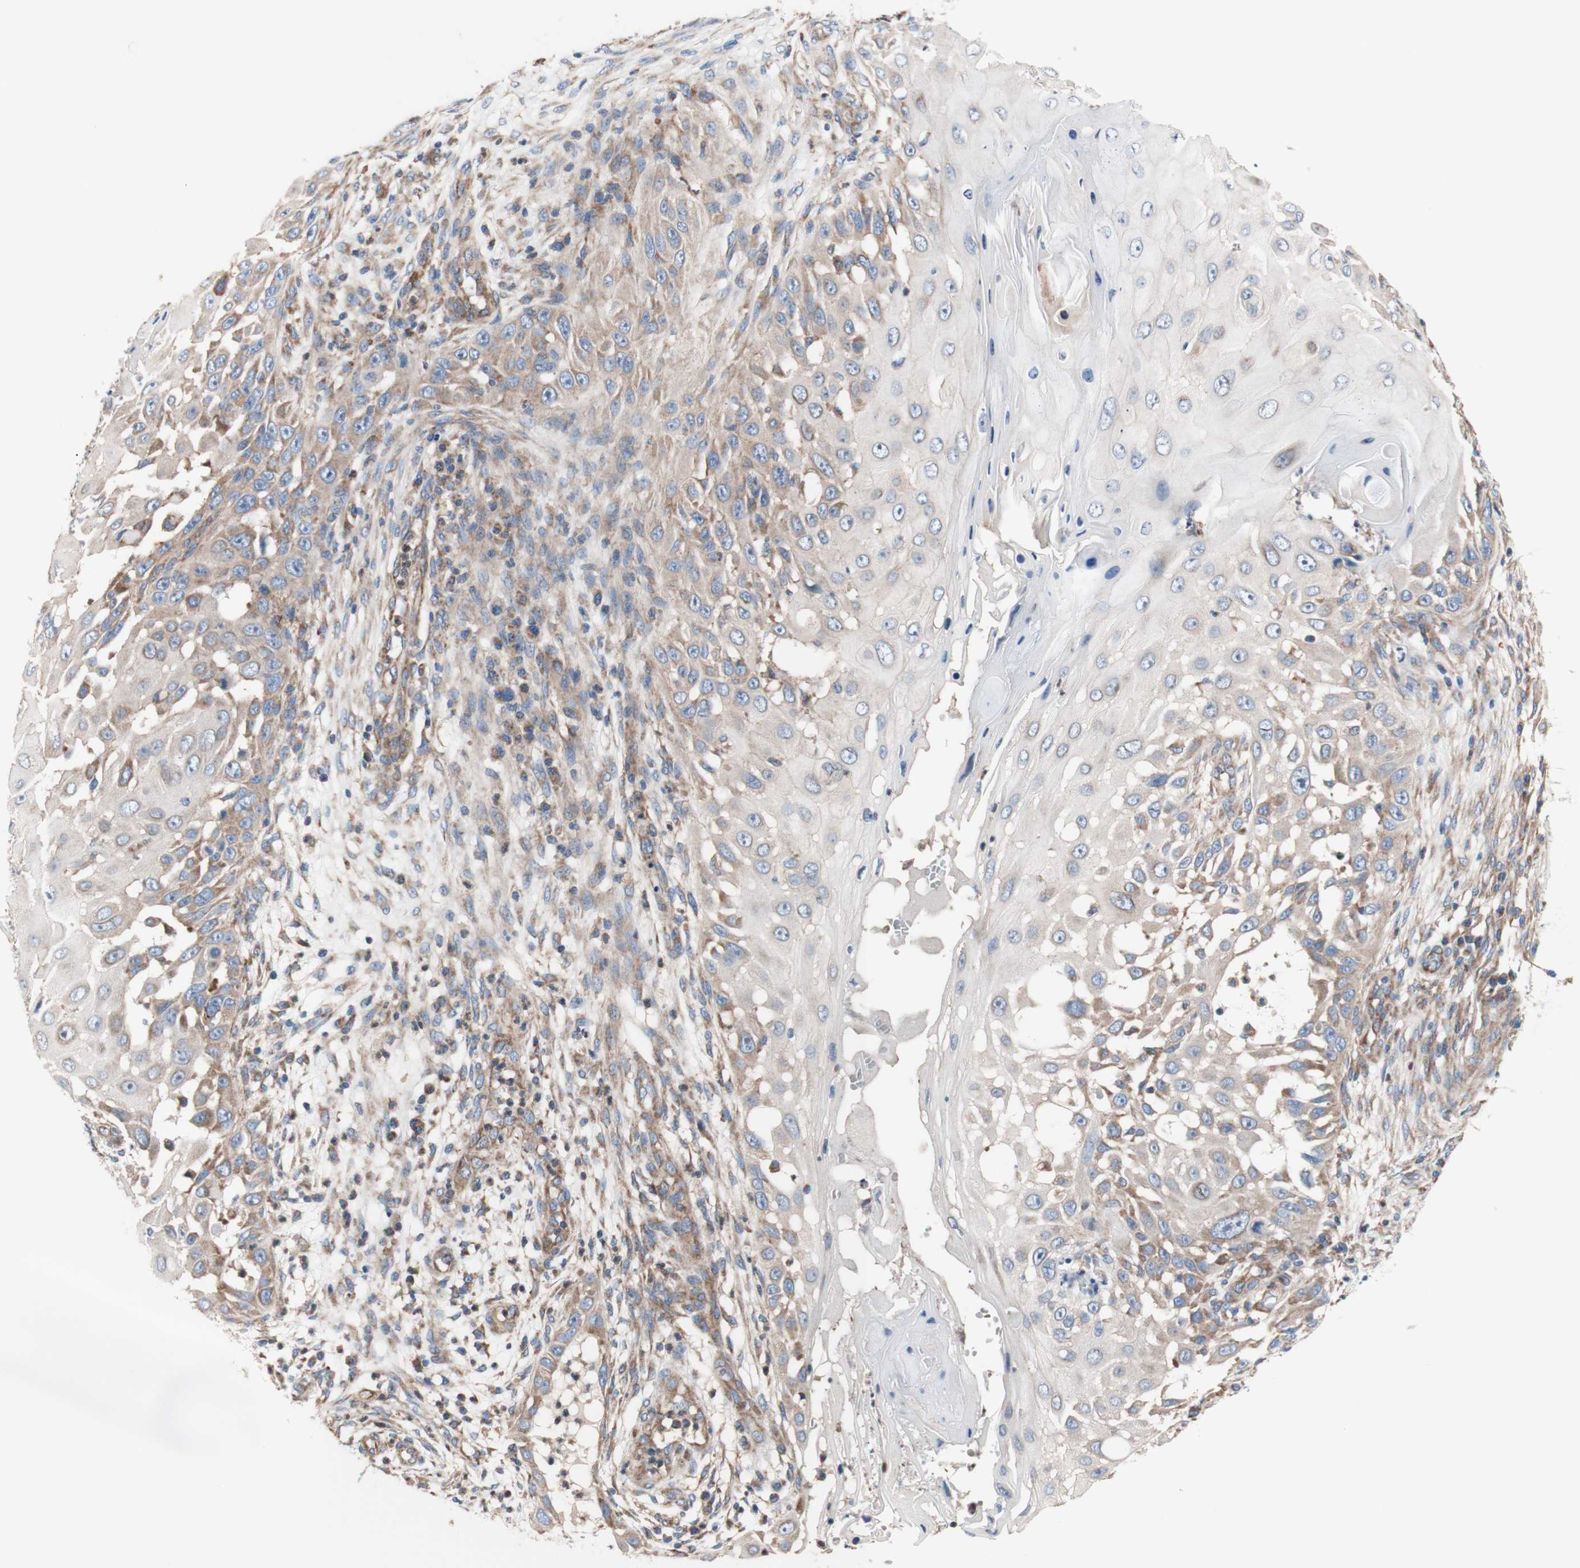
{"staining": {"intensity": "weak", "quantity": "25%-75%", "location": "cytoplasmic/membranous"}, "tissue": "skin cancer", "cell_type": "Tumor cells", "image_type": "cancer", "snomed": [{"axis": "morphology", "description": "Squamous cell carcinoma, NOS"}, {"axis": "topography", "description": "Skin"}], "caption": "This is a micrograph of immunohistochemistry staining of squamous cell carcinoma (skin), which shows weak positivity in the cytoplasmic/membranous of tumor cells.", "gene": "FMR1", "patient": {"sex": "female", "age": 44}}